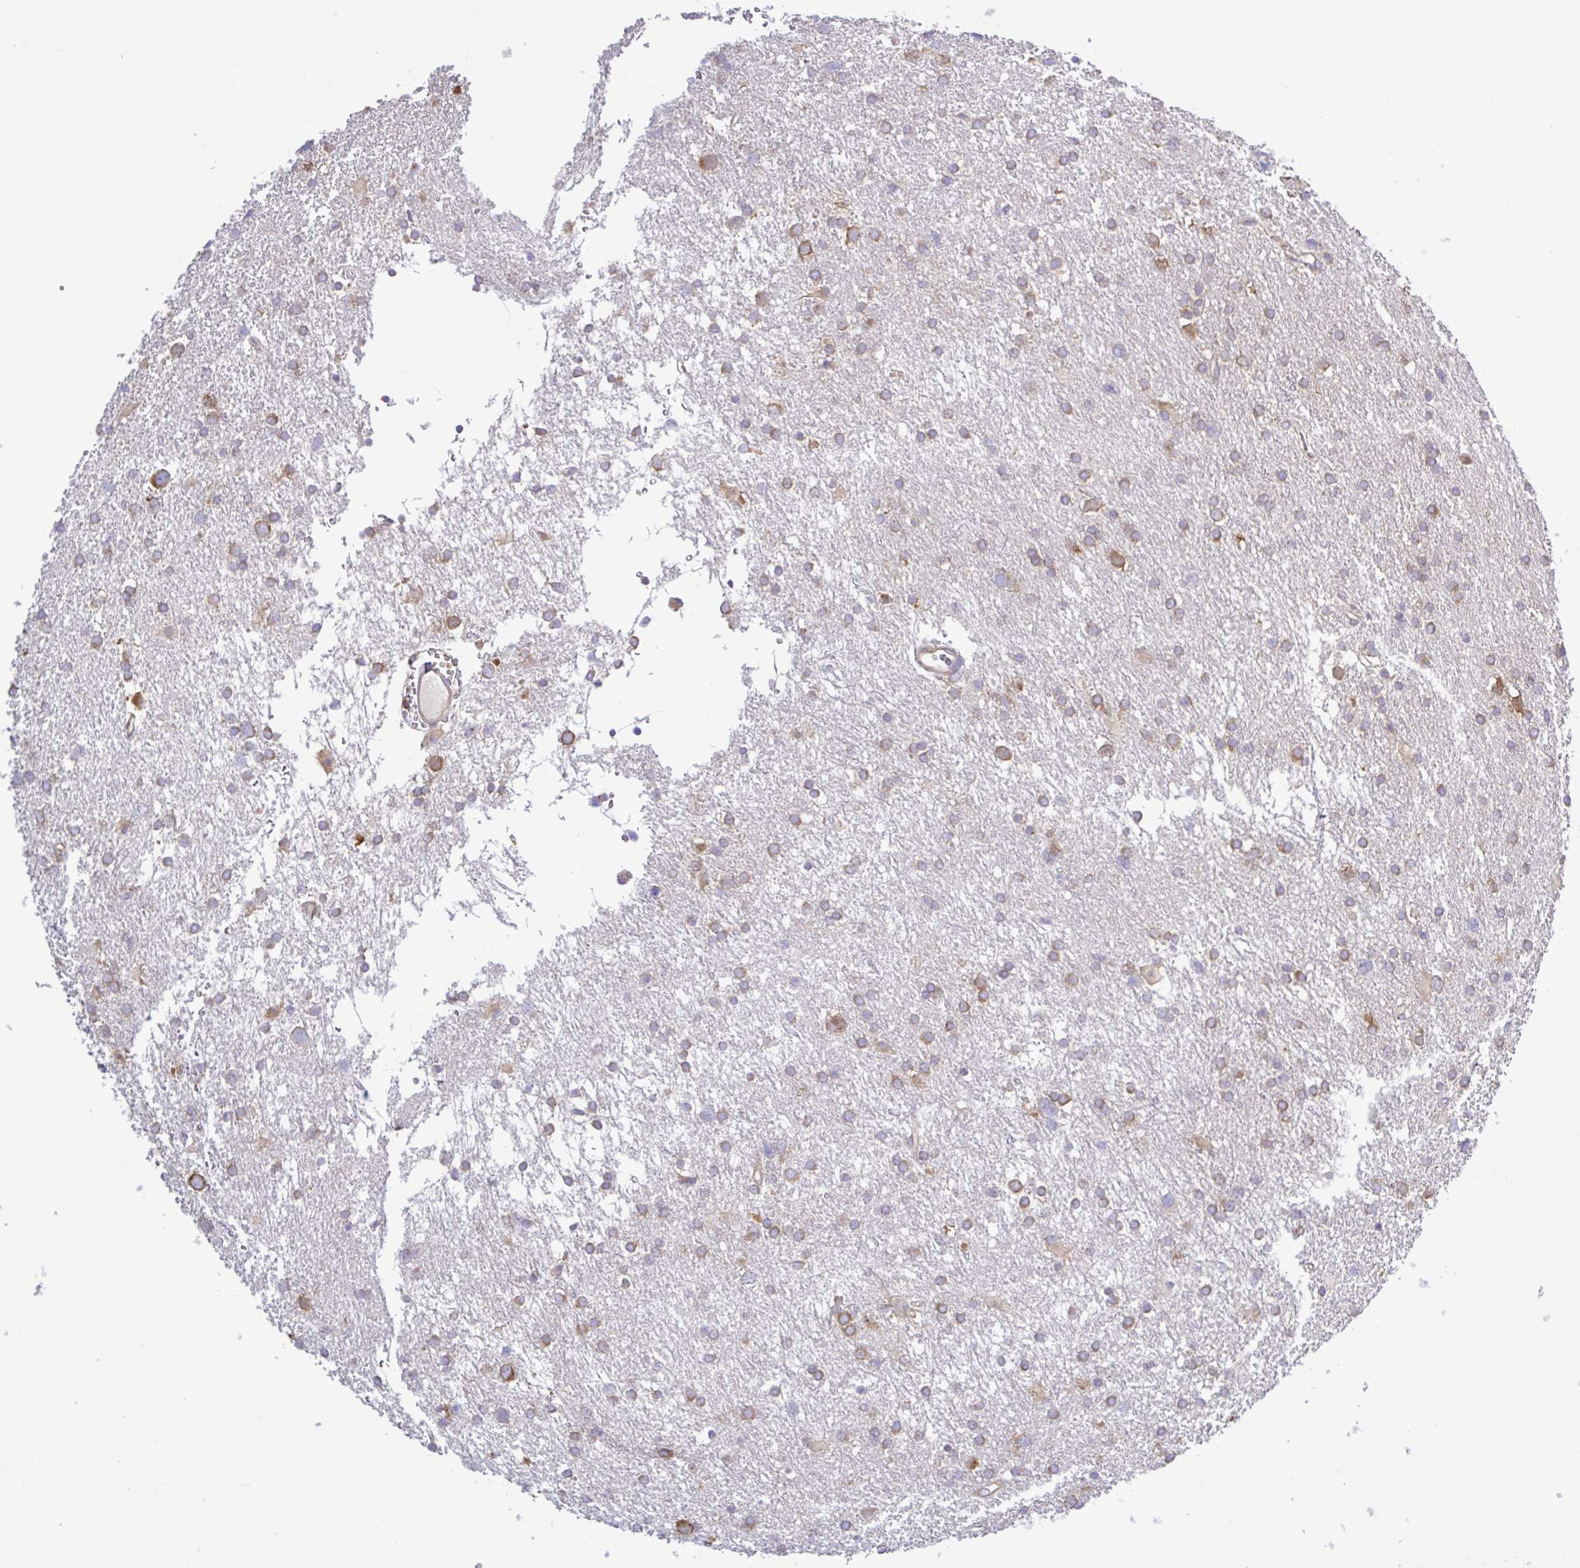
{"staining": {"intensity": "moderate", "quantity": "25%-75%", "location": "cytoplasmic/membranous"}, "tissue": "glioma", "cell_type": "Tumor cells", "image_type": "cancer", "snomed": [{"axis": "morphology", "description": "Glioma, malignant, Low grade"}, {"axis": "topography", "description": "Brain"}], "caption": "Protein staining of malignant low-grade glioma tissue exhibits moderate cytoplasmic/membranous expression in approximately 25%-75% of tumor cells. (DAB = brown stain, brightfield microscopy at high magnification).", "gene": "LARS1", "patient": {"sex": "female", "age": 32}}